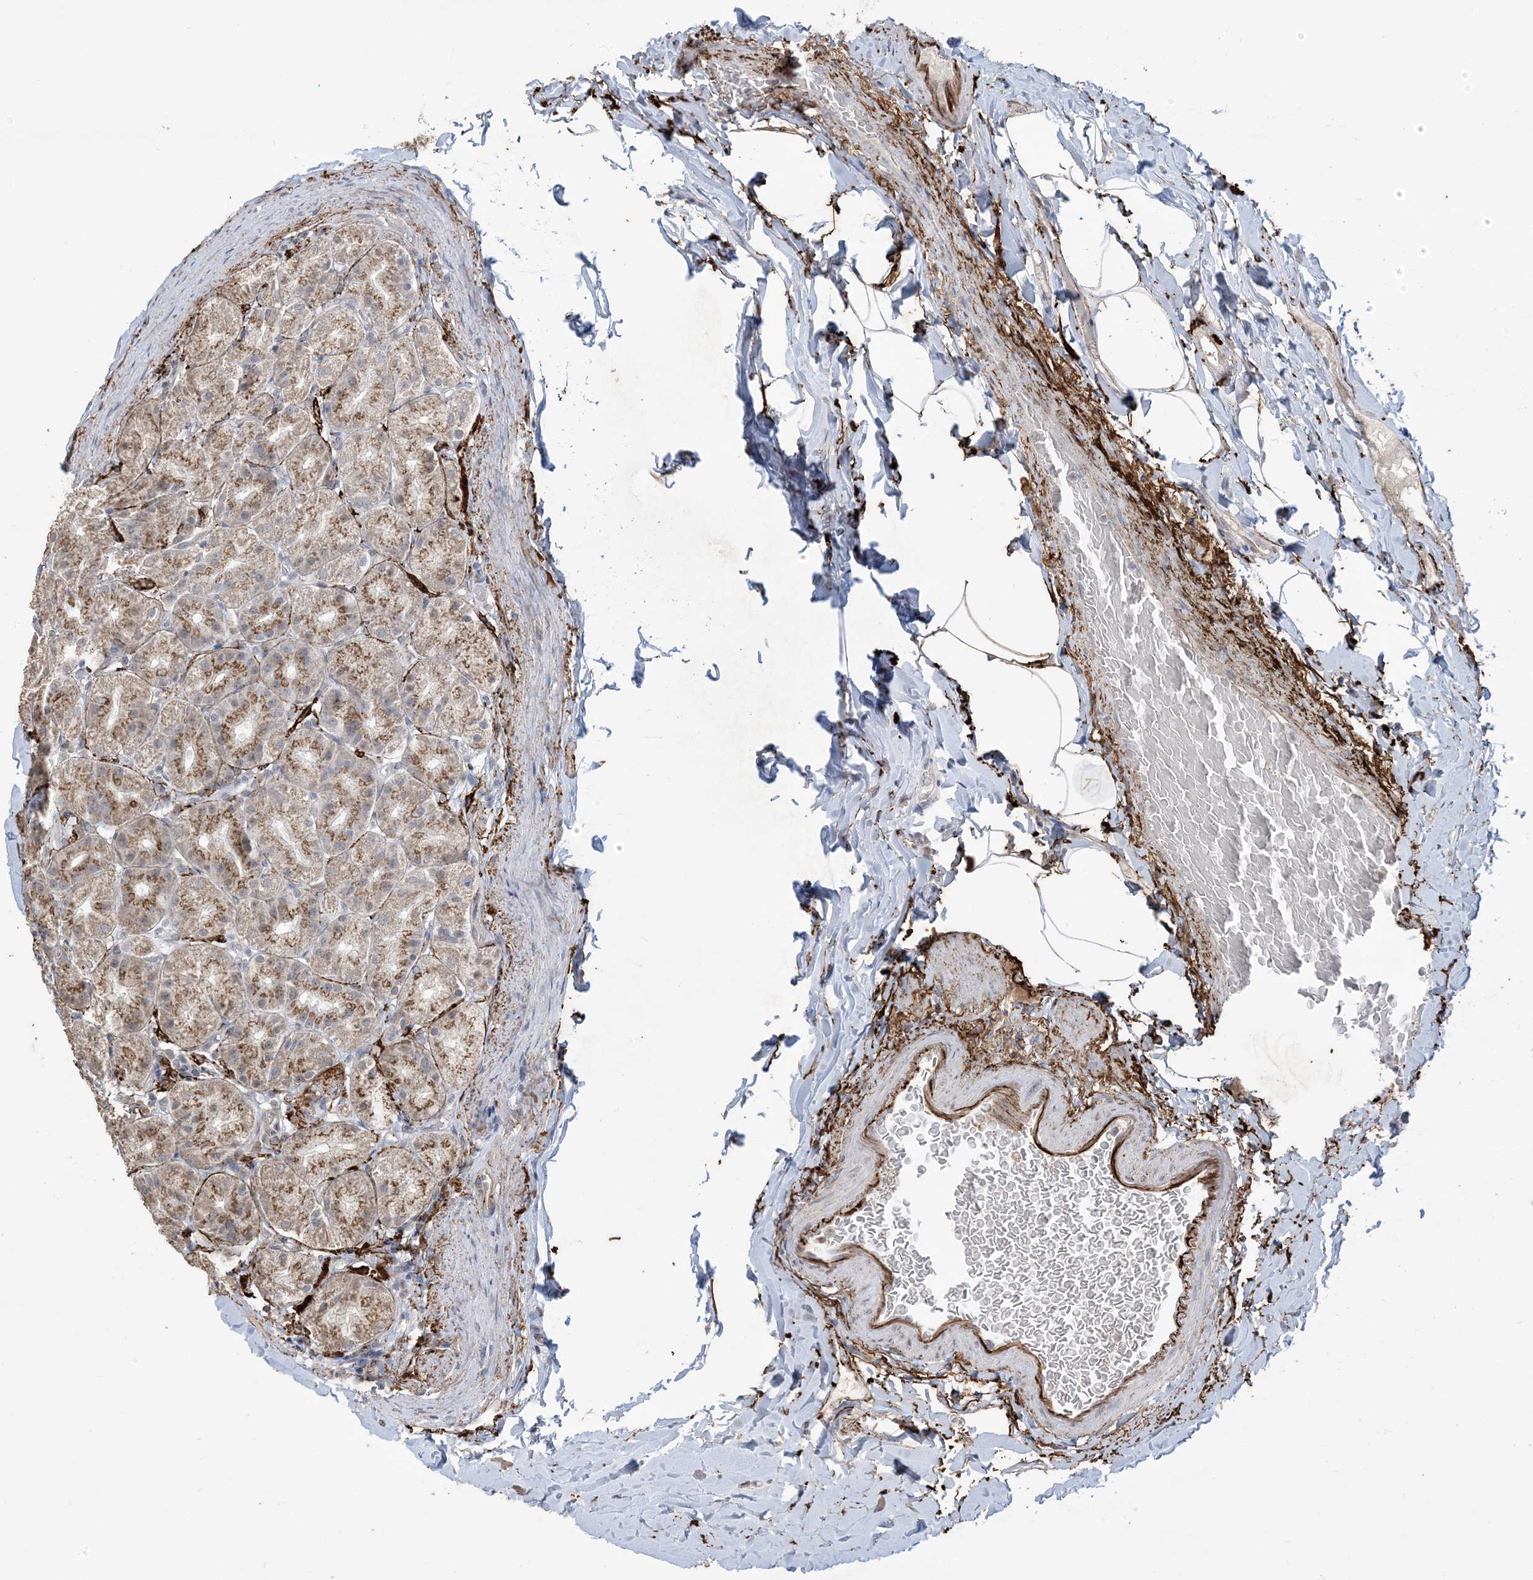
{"staining": {"intensity": "moderate", "quantity": ">75%", "location": "cytoplasmic/membranous"}, "tissue": "stomach", "cell_type": "Glandular cells", "image_type": "normal", "snomed": [{"axis": "morphology", "description": "Normal tissue, NOS"}, {"axis": "topography", "description": "Stomach, upper"}], "caption": "This image shows IHC staining of normal stomach, with medium moderate cytoplasmic/membranous staining in about >75% of glandular cells.", "gene": "XRN1", "patient": {"sex": "male", "age": 68}}